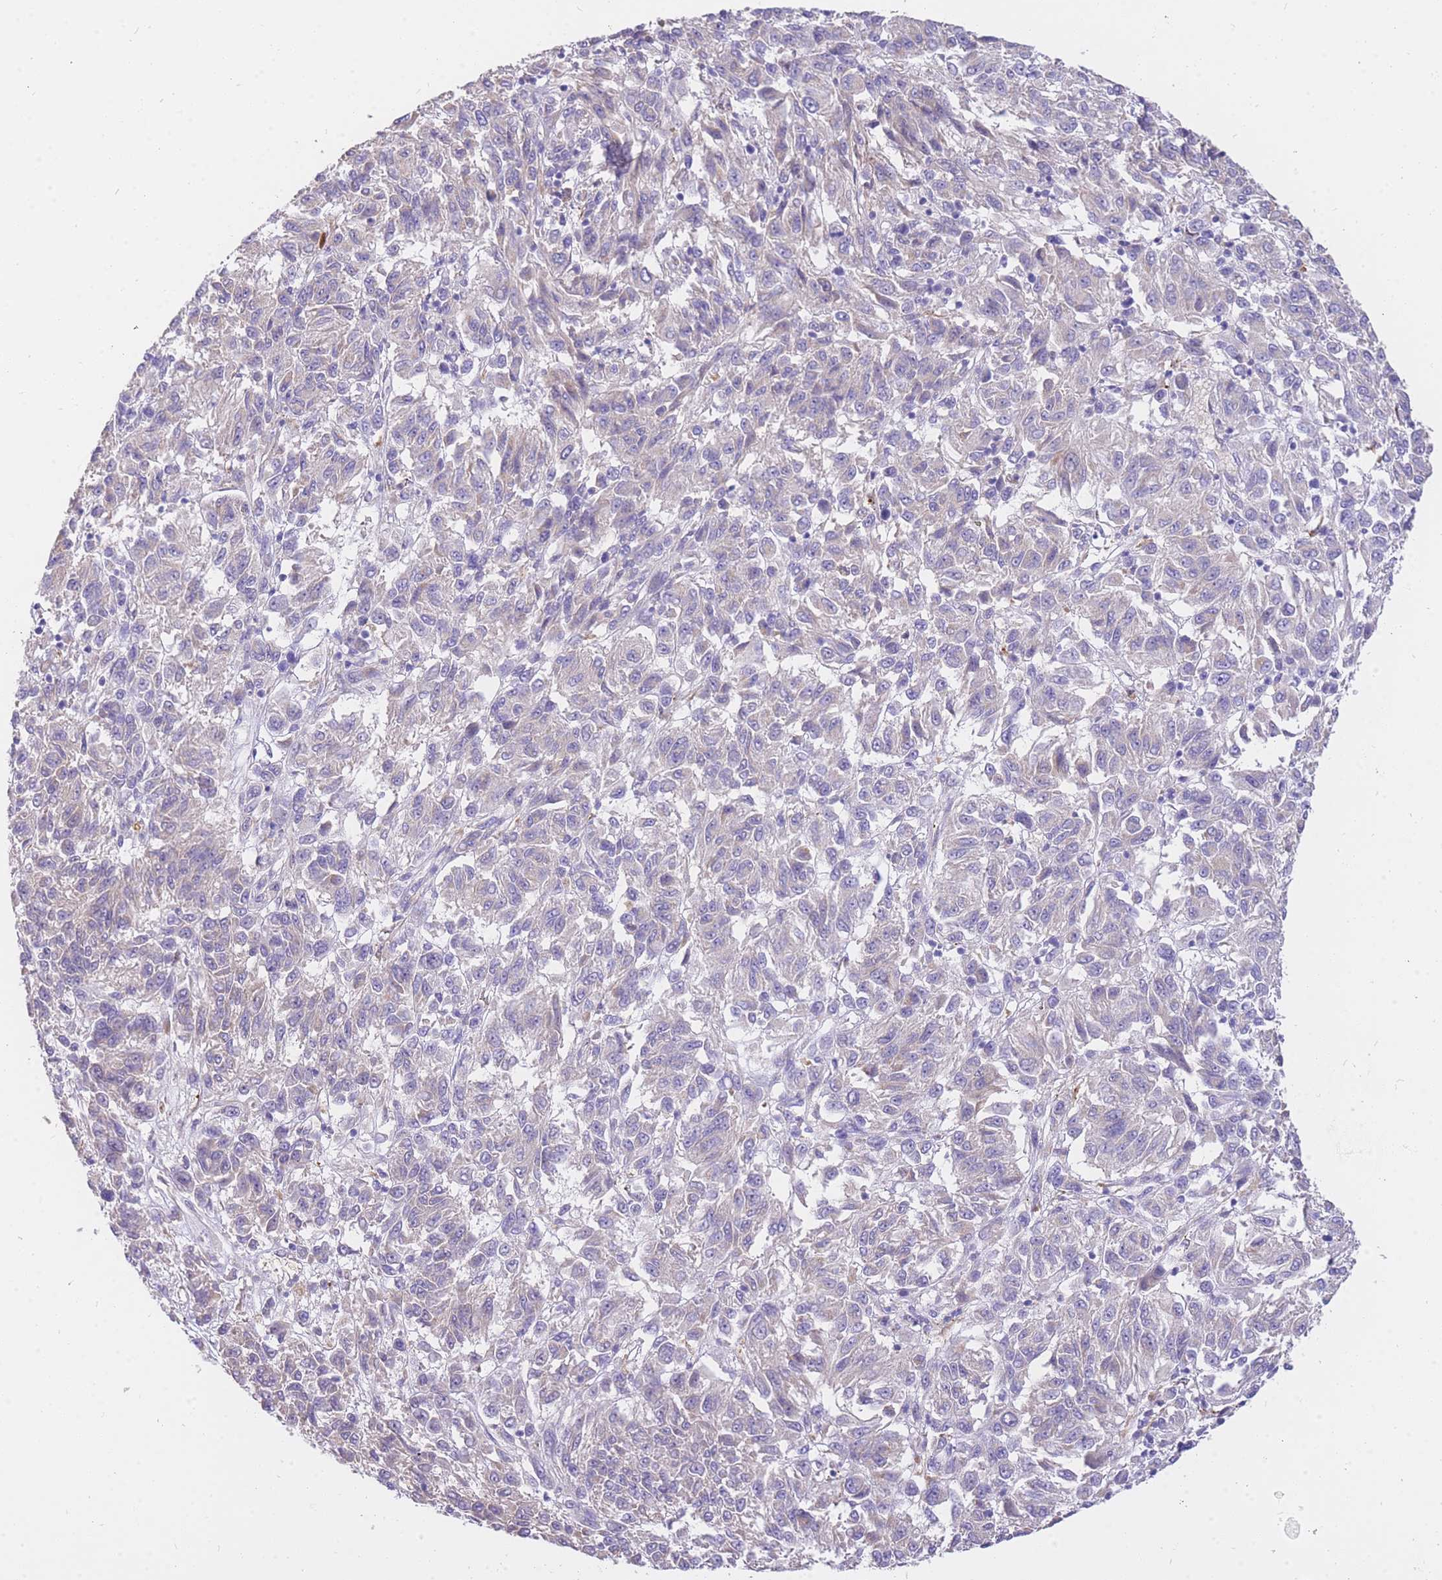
{"staining": {"intensity": "negative", "quantity": "none", "location": "none"}, "tissue": "melanoma", "cell_type": "Tumor cells", "image_type": "cancer", "snomed": [{"axis": "morphology", "description": "Malignant melanoma, Metastatic site"}, {"axis": "topography", "description": "Lung"}], "caption": "Malignant melanoma (metastatic site) was stained to show a protein in brown. There is no significant staining in tumor cells. (DAB immunohistochemistry visualized using brightfield microscopy, high magnification).", "gene": "C2orf88", "patient": {"sex": "male", "age": 64}}